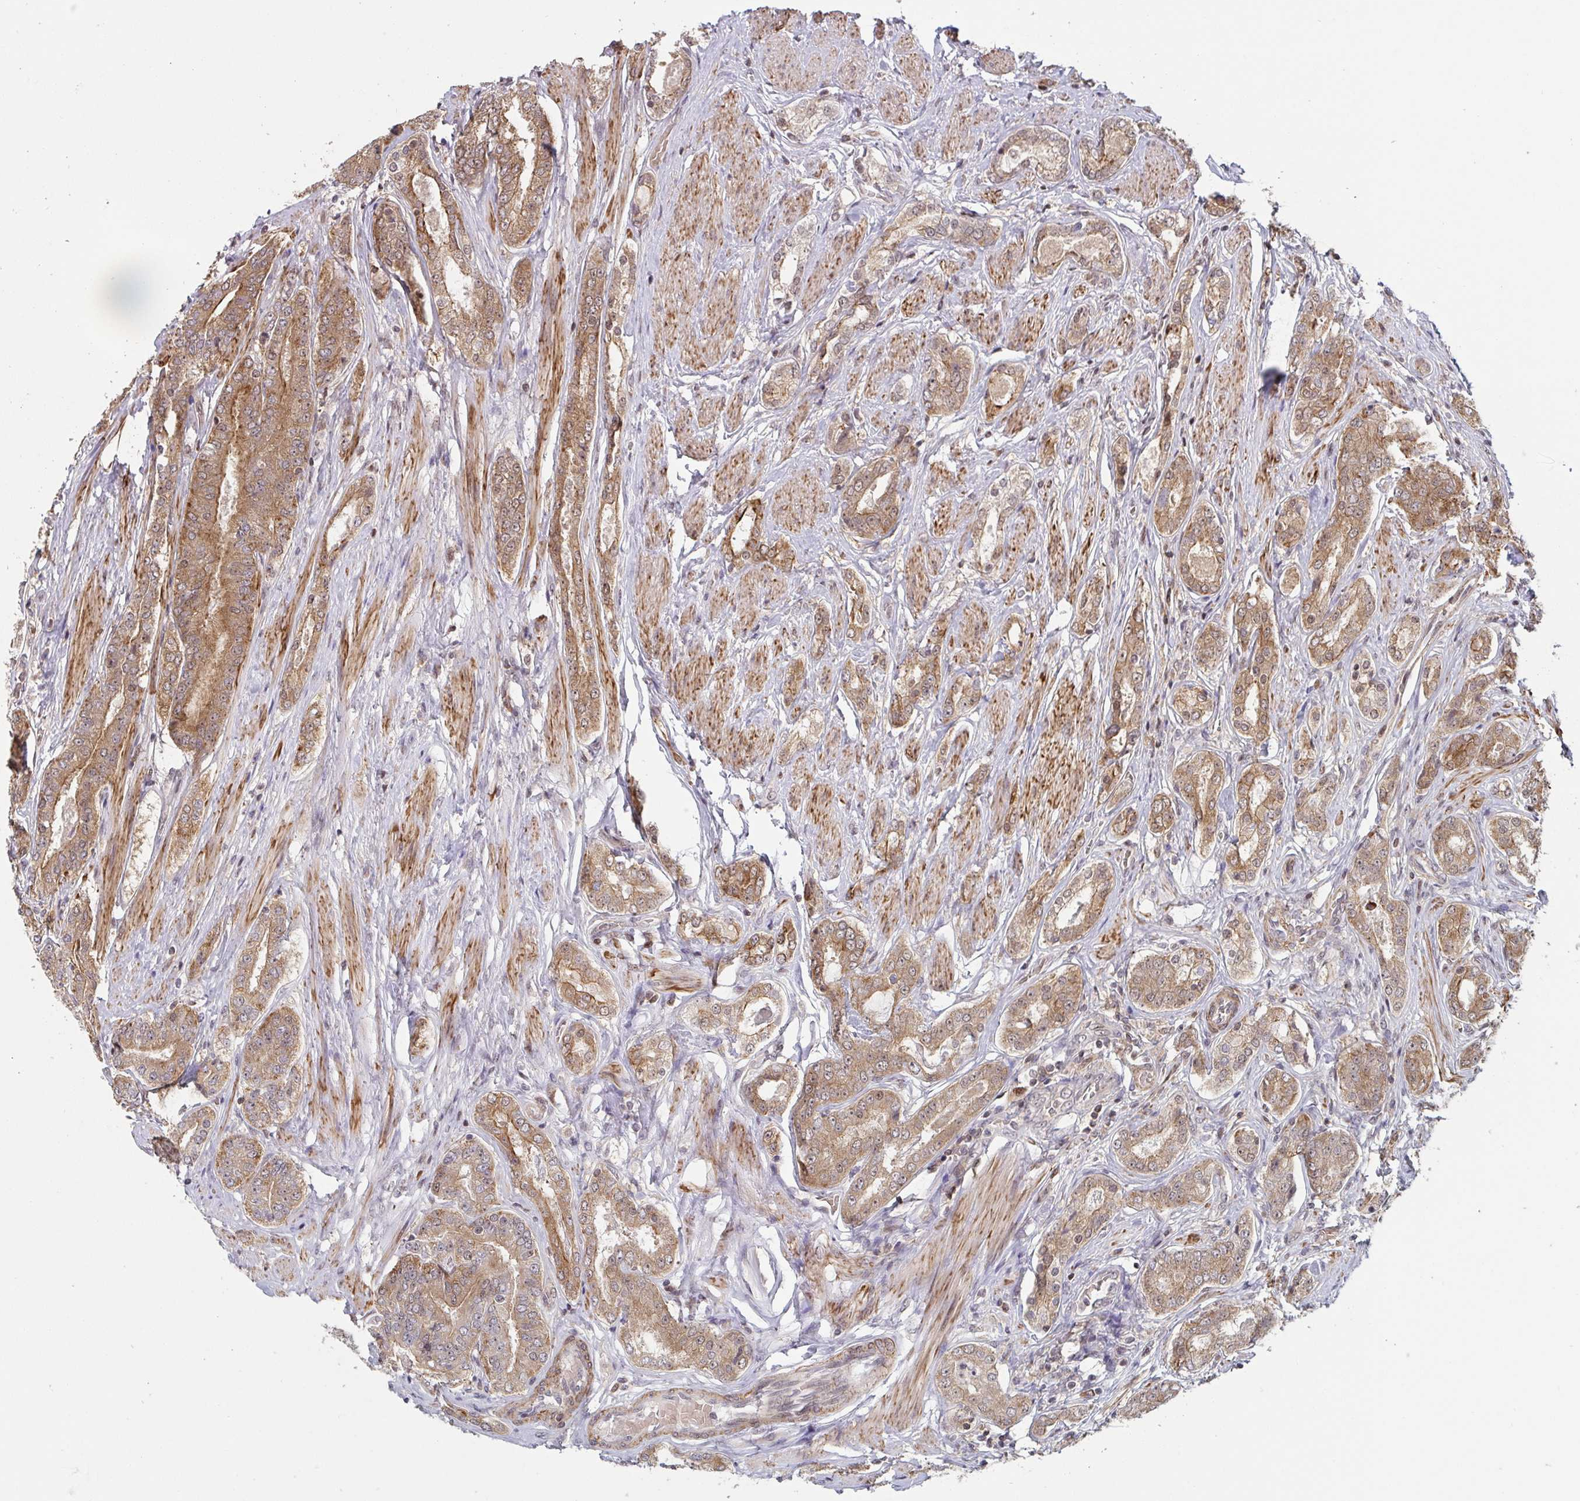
{"staining": {"intensity": "moderate", "quantity": ">75%", "location": "cytoplasmic/membranous"}, "tissue": "prostate cancer", "cell_type": "Tumor cells", "image_type": "cancer", "snomed": [{"axis": "morphology", "description": "Adenocarcinoma, High grade"}, {"axis": "topography", "description": "Prostate"}], "caption": "Moderate cytoplasmic/membranous positivity for a protein is appreciated in about >75% of tumor cells of prostate cancer (high-grade adenocarcinoma) using immunohistochemistry (IHC).", "gene": "NLRP13", "patient": {"sex": "male", "age": 63}}